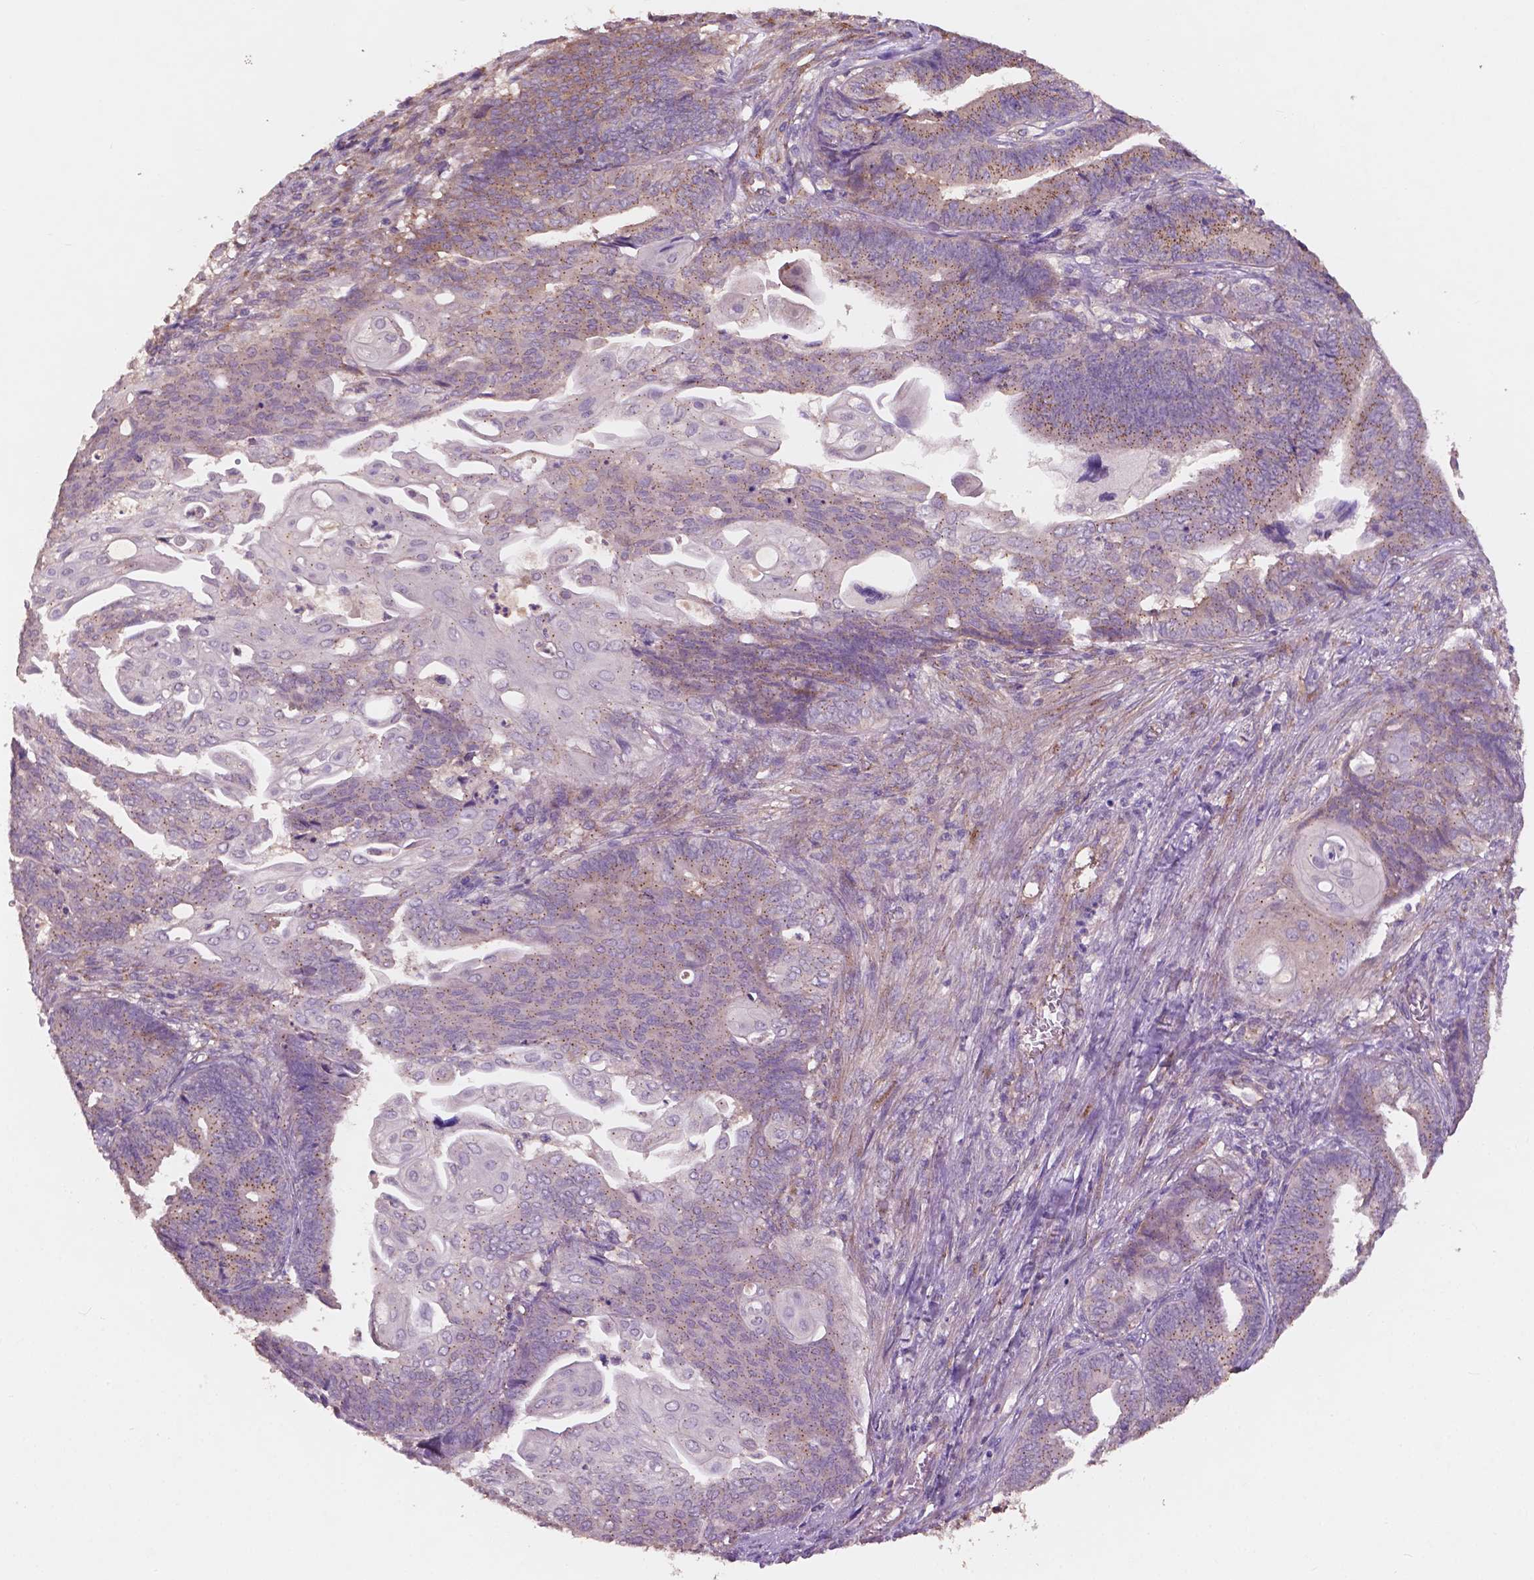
{"staining": {"intensity": "moderate", "quantity": "25%-75%", "location": "cytoplasmic/membranous"}, "tissue": "endometrial cancer", "cell_type": "Tumor cells", "image_type": "cancer", "snomed": [{"axis": "morphology", "description": "Adenocarcinoma, NOS"}, {"axis": "topography", "description": "Endometrium"}], "caption": "Protein expression analysis of human adenocarcinoma (endometrial) reveals moderate cytoplasmic/membranous staining in approximately 25%-75% of tumor cells. The staining was performed using DAB (3,3'-diaminobenzidine), with brown indicating positive protein expression. Nuclei are stained blue with hematoxylin.", "gene": "CHPT1", "patient": {"sex": "female", "age": 73}}